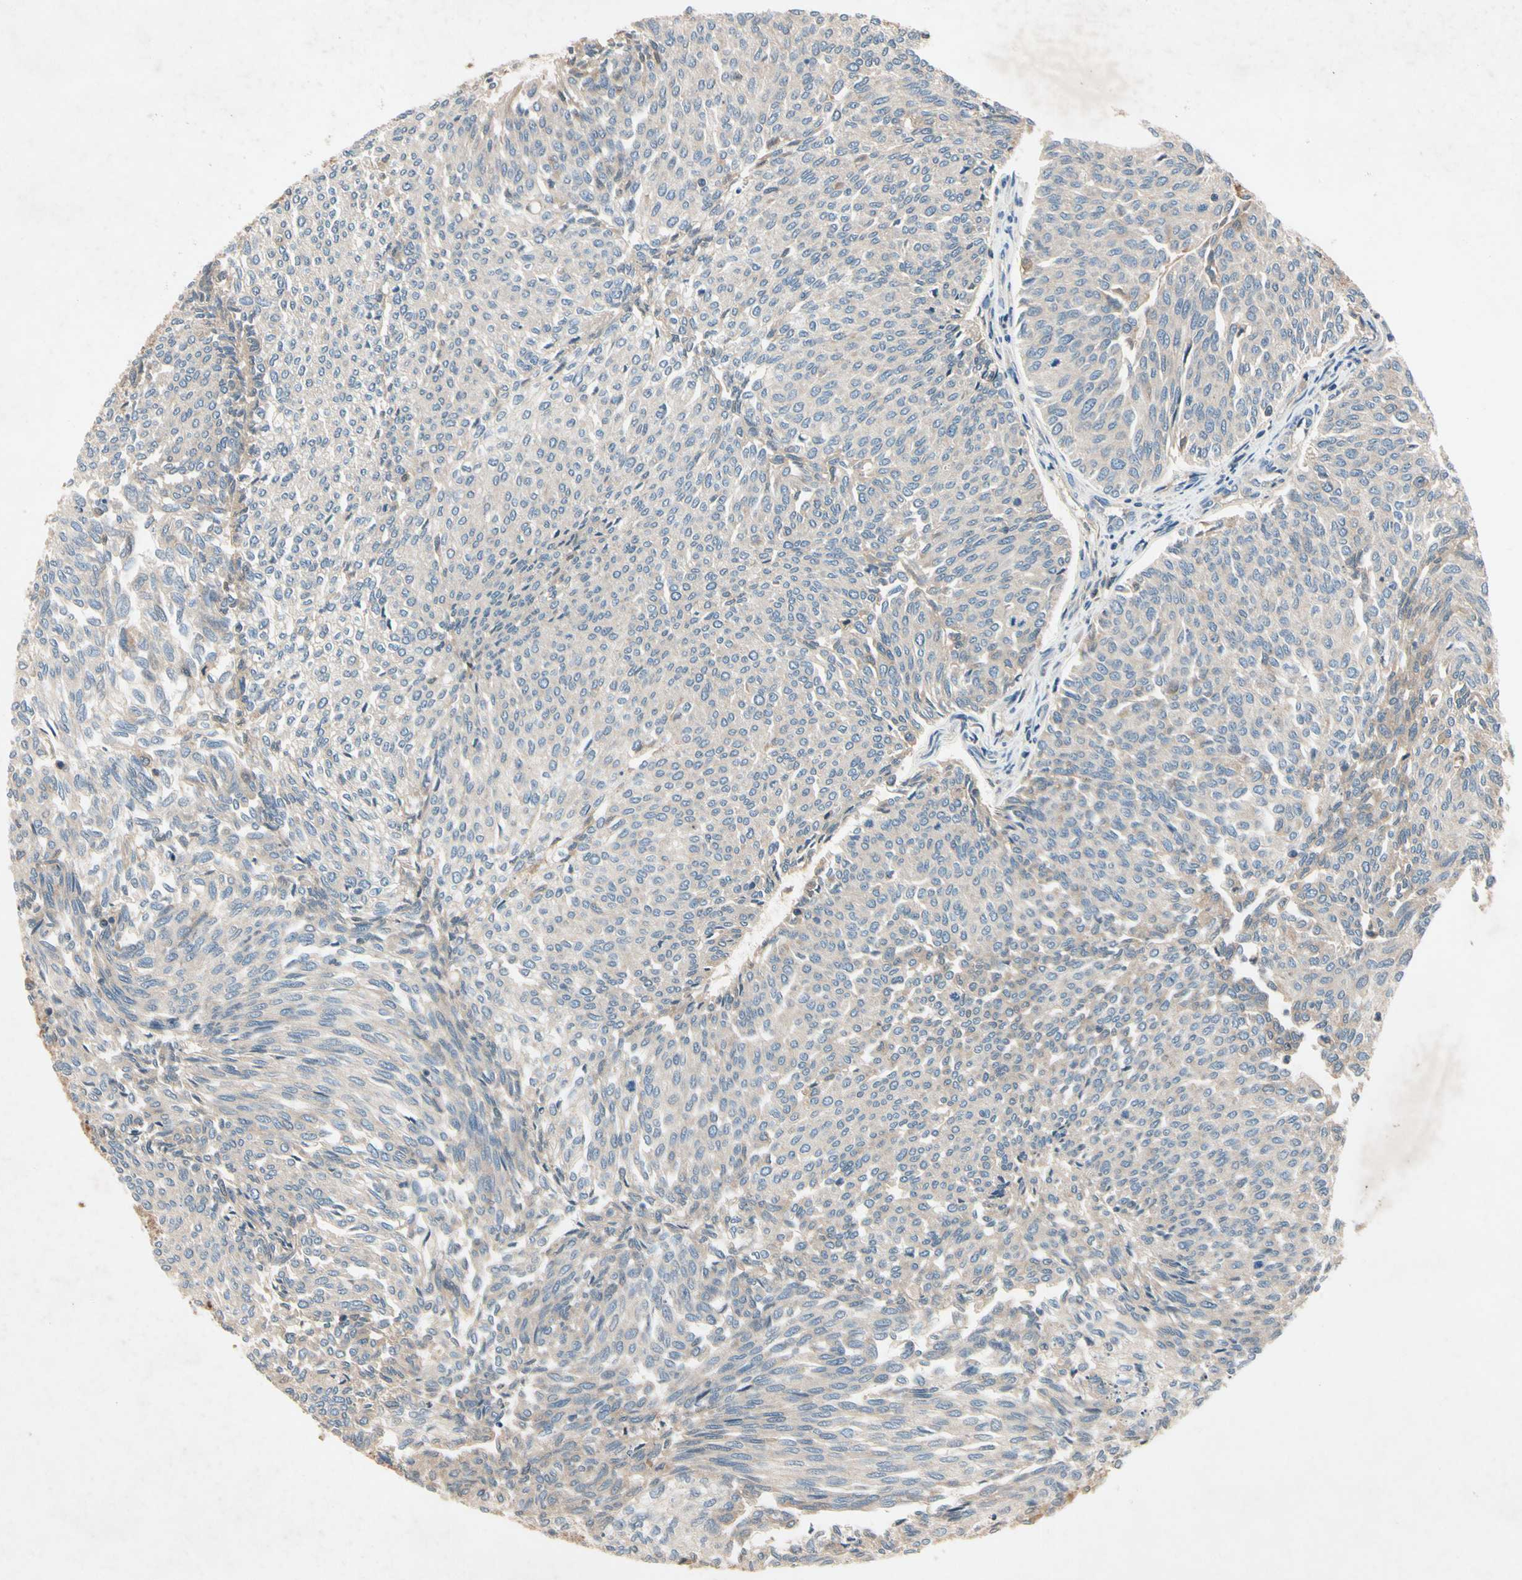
{"staining": {"intensity": "weak", "quantity": "<25%", "location": "cytoplasmic/membranous"}, "tissue": "urothelial cancer", "cell_type": "Tumor cells", "image_type": "cancer", "snomed": [{"axis": "morphology", "description": "Urothelial carcinoma, Low grade"}, {"axis": "topography", "description": "Urinary bladder"}], "caption": "Immunohistochemical staining of urothelial carcinoma (low-grade) exhibits no significant positivity in tumor cells.", "gene": "IL1RL1", "patient": {"sex": "female", "age": 79}}